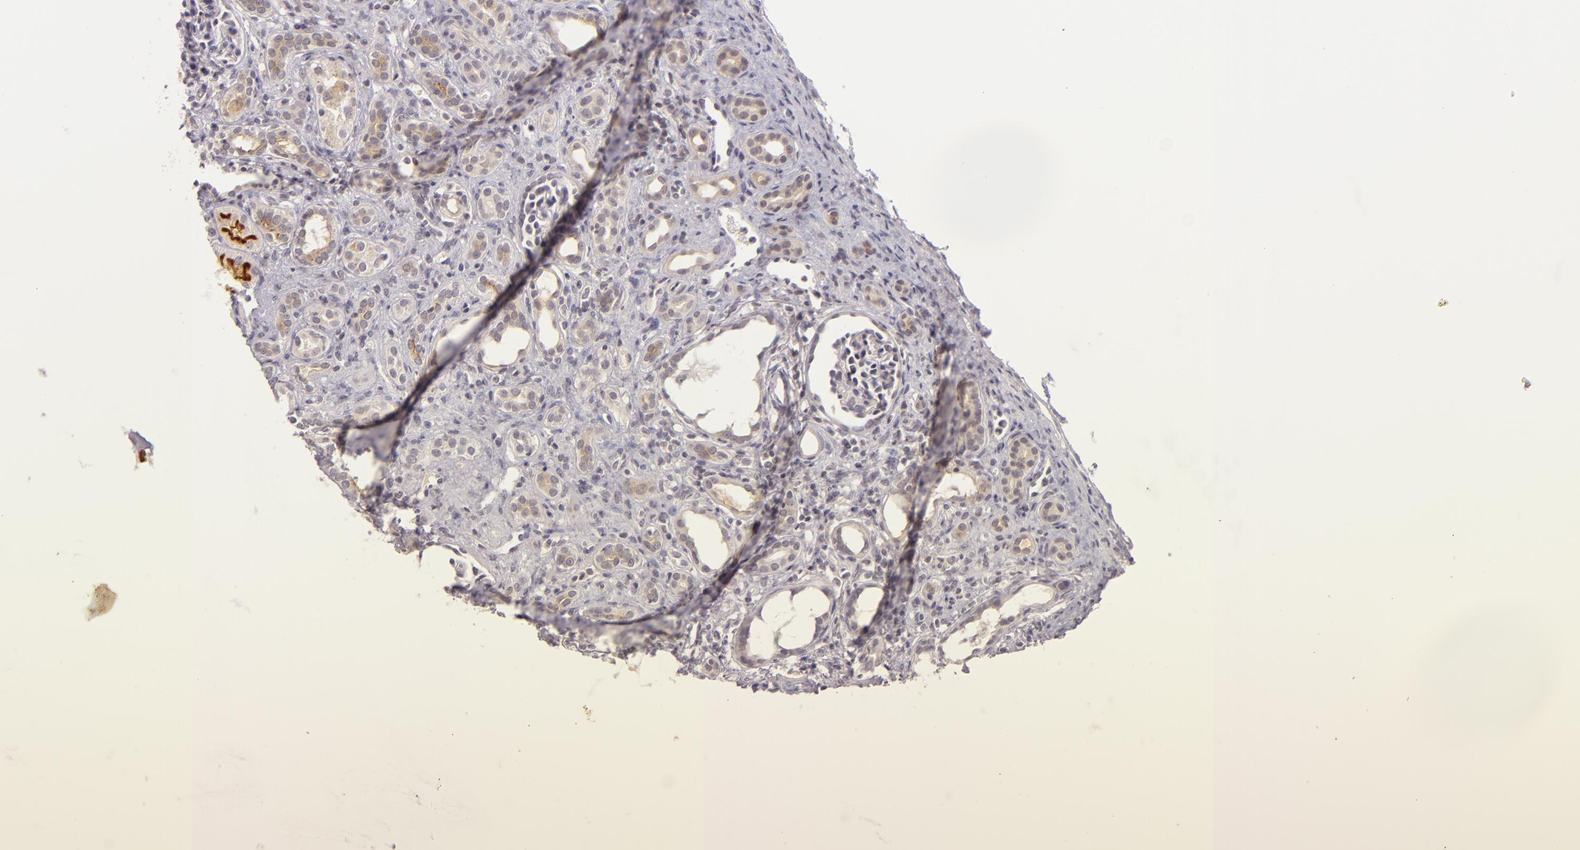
{"staining": {"intensity": "negative", "quantity": "none", "location": "none"}, "tissue": "kidney", "cell_type": "Cells in glomeruli", "image_type": "normal", "snomed": [{"axis": "morphology", "description": "Normal tissue, NOS"}, {"axis": "topography", "description": "Kidney"}], "caption": "A high-resolution photomicrograph shows IHC staining of normal kidney, which reveals no significant expression in cells in glomeruli.", "gene": "CASP8", "patient": {"sex": "male", "age": 7}}